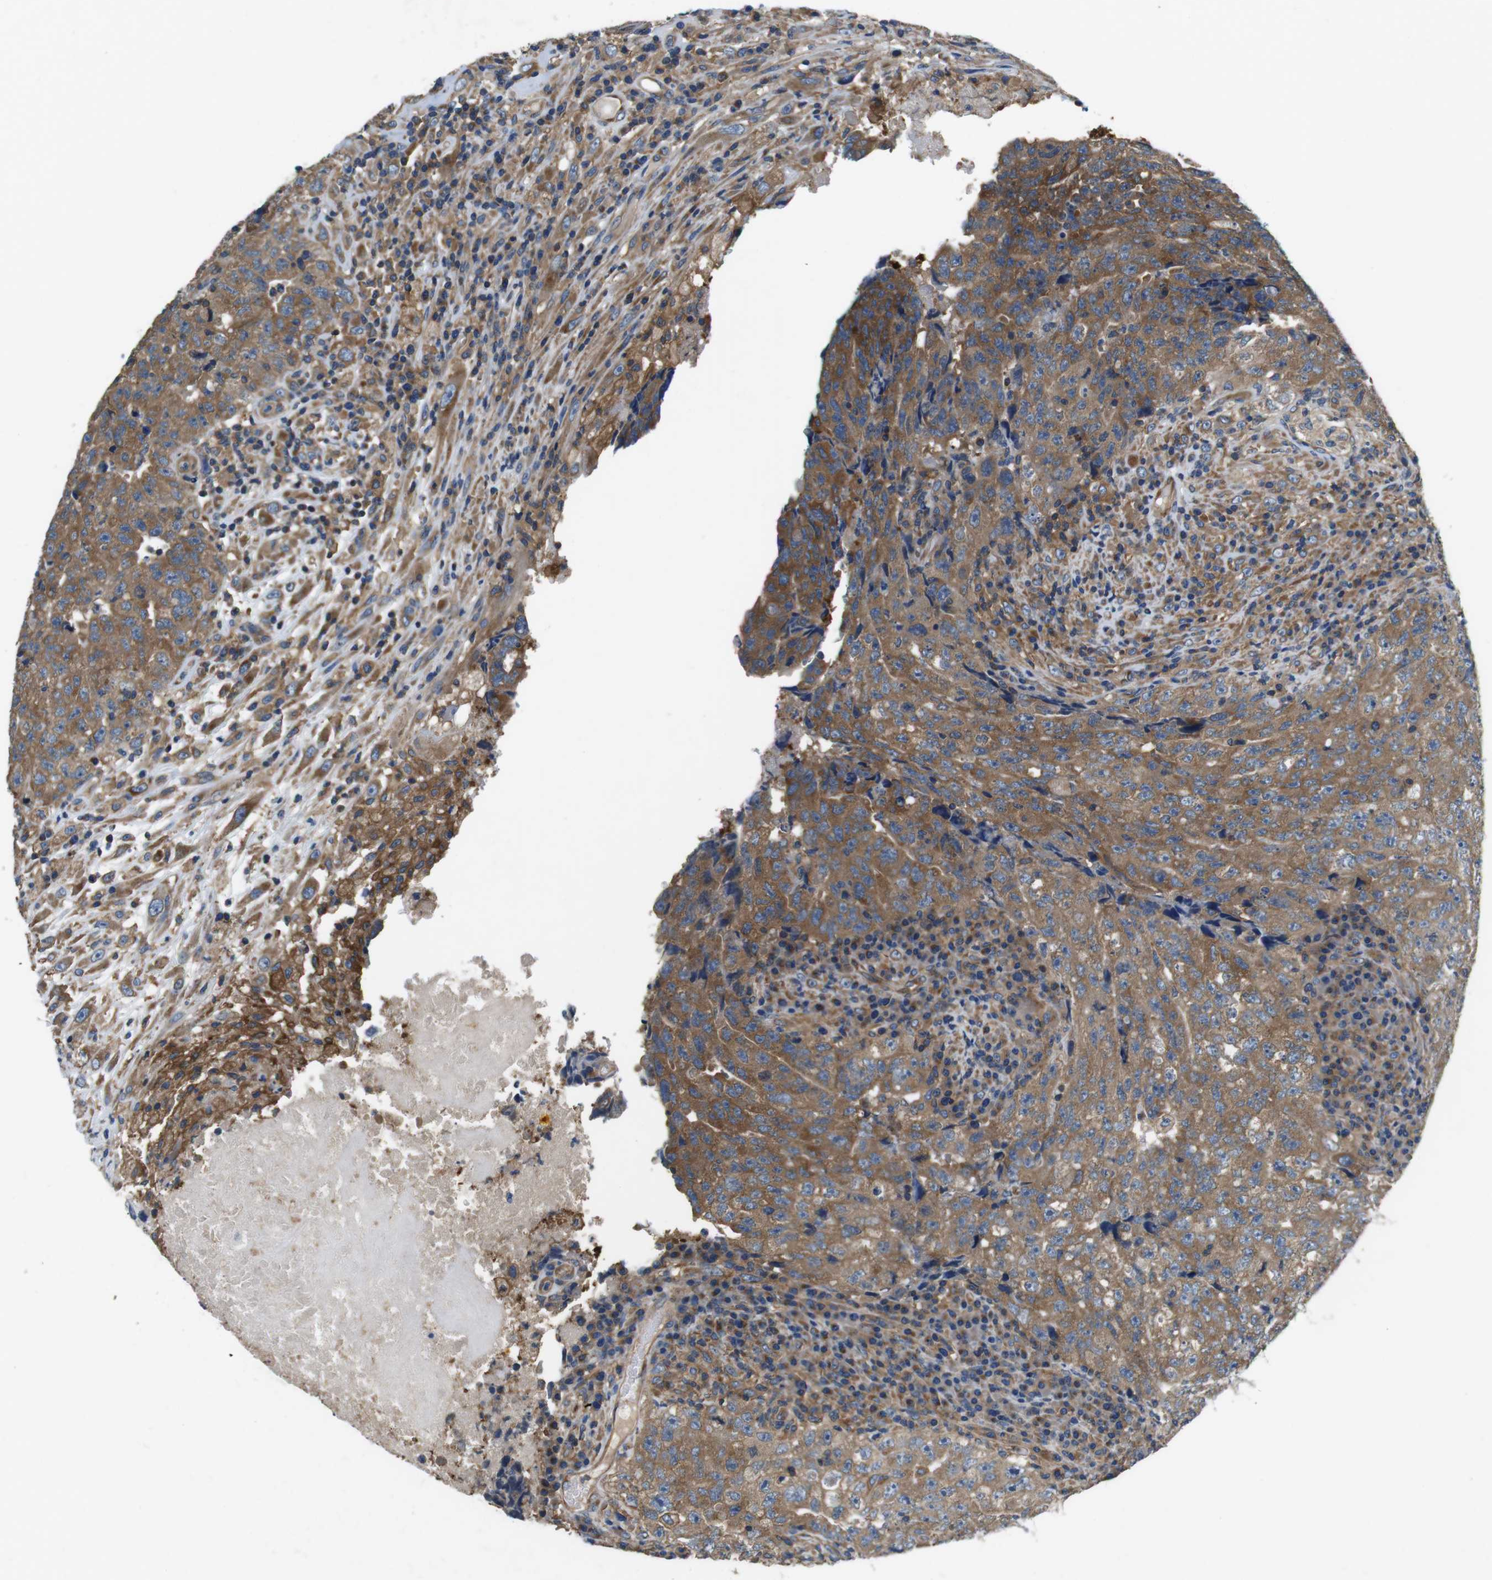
{"staining": {"intensity": "moderate", "quantity": ">75%", "location": "cytoplasmic/membranous"}, "tissue": "testis cancer", "cell_type": "Tumor cells", "image_type": "cancer", "snomed": [{"axis": "morphology", "description": "Necrosis, NOS"}, {"axis": "morphology", "description": "Carcinoma, Embryonal, NOS"}, {"axis": "topography", "description": "Testis"}], "caption": "IHC of human testis cancer exhibits medium levels of moderate cytoplasmic/membranous staining in about >75% of tumor cells. Using DAB (brown) and hematoxylin (blue) stains, captured at high magnification using brightfield microscopy.", "gene": "DENND4C", "patient": {"sex": "male", "age": 19}}